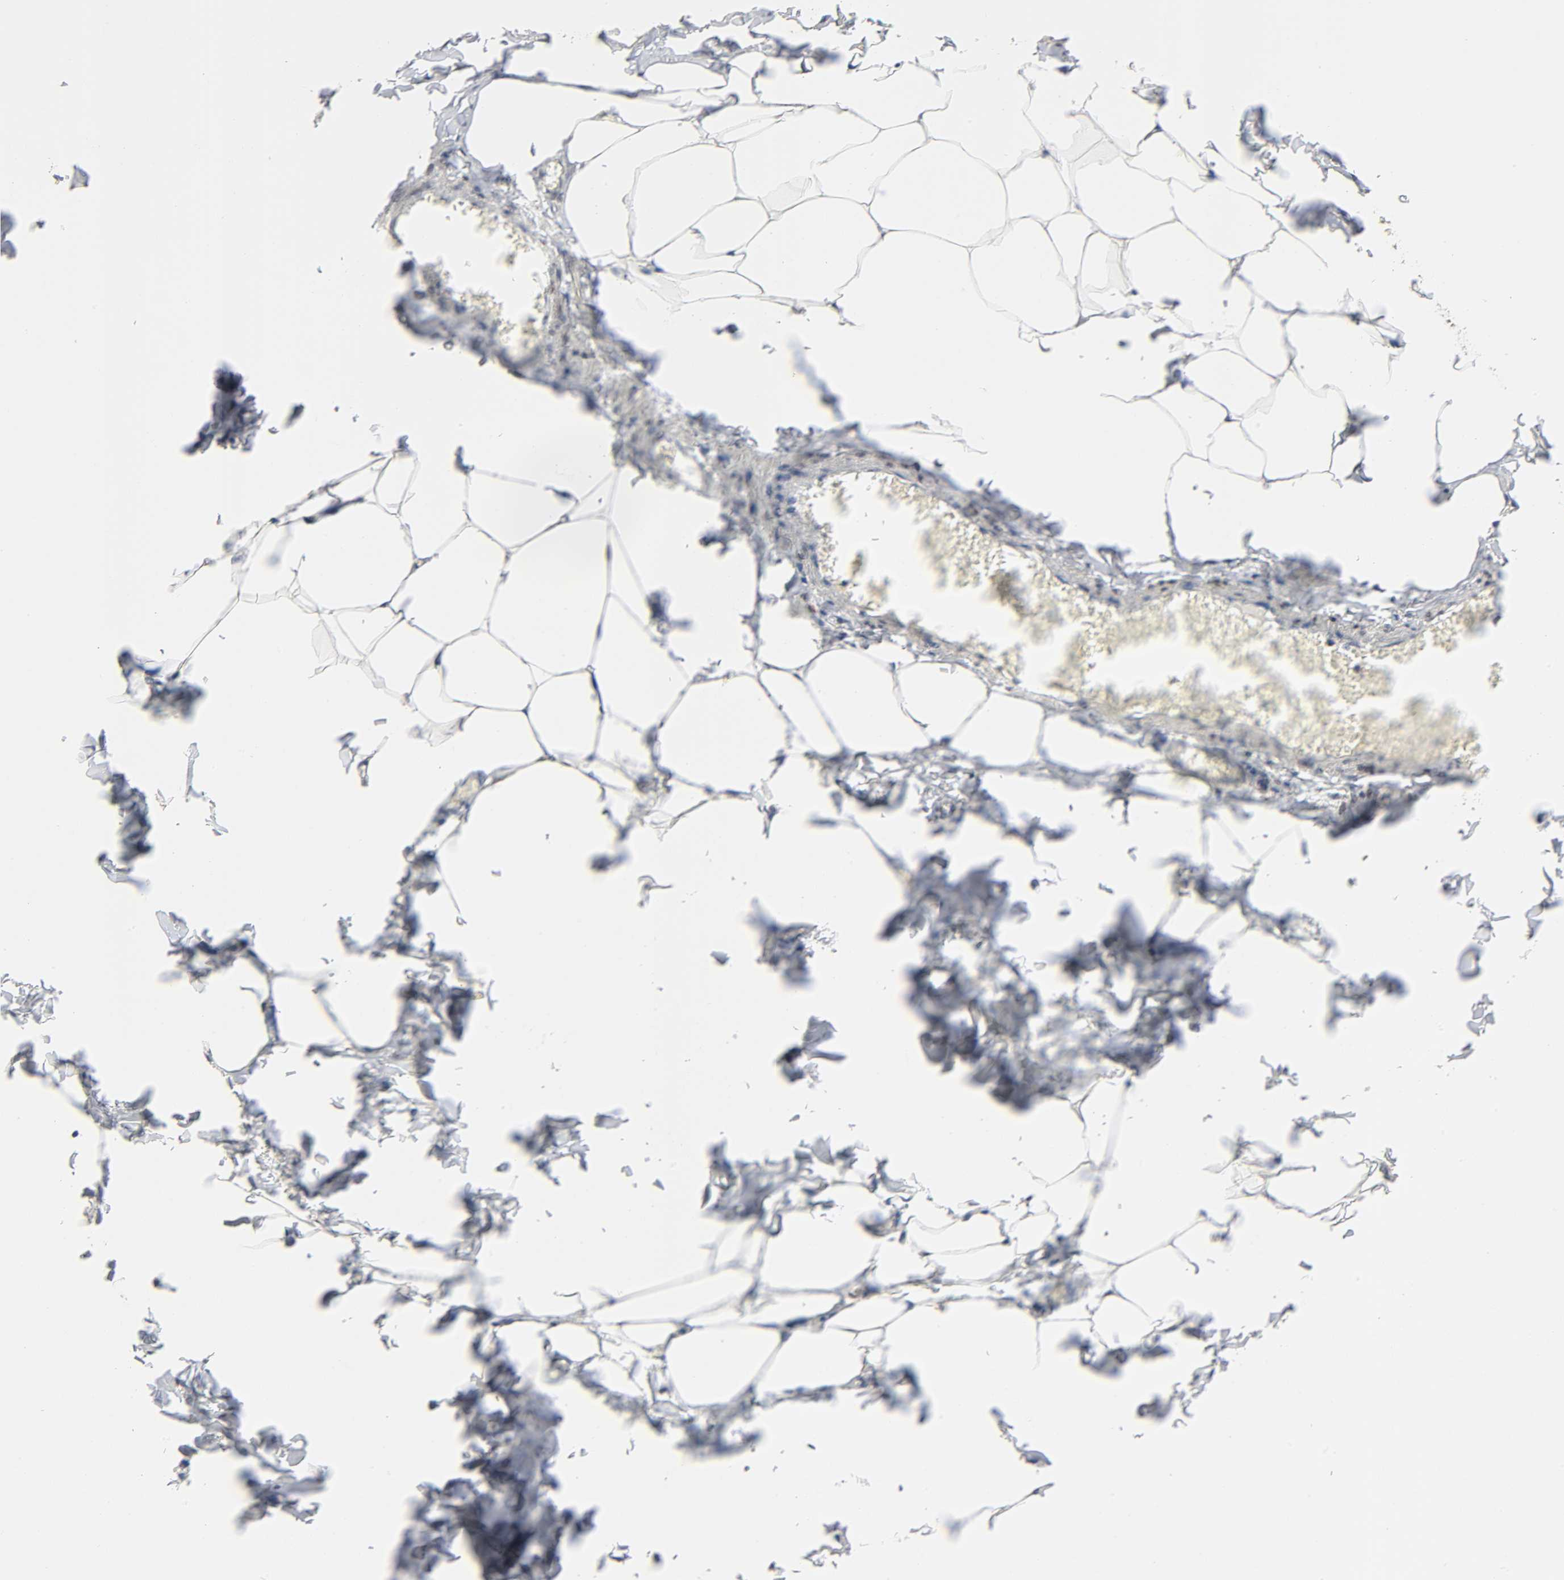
{"staining": {"intensity": "strong", "quantity": ">75%", "location": "nuclear"}, "tissue": "adipose tissue", "cell_type": "Adipocytes", "image_type": "normal", "snomed": [{"axis": "morphology", "description": "Normal tissue, NOS"}, {"axis": "topography", "description": "Vascular tissue"}], "caption": "Strong nuclear positivity is appreciated in about >75% of adipocytes in benign adipose tissue.", "gene": "RANGAP1", "patient": {"sex": "male", "age": 41}}